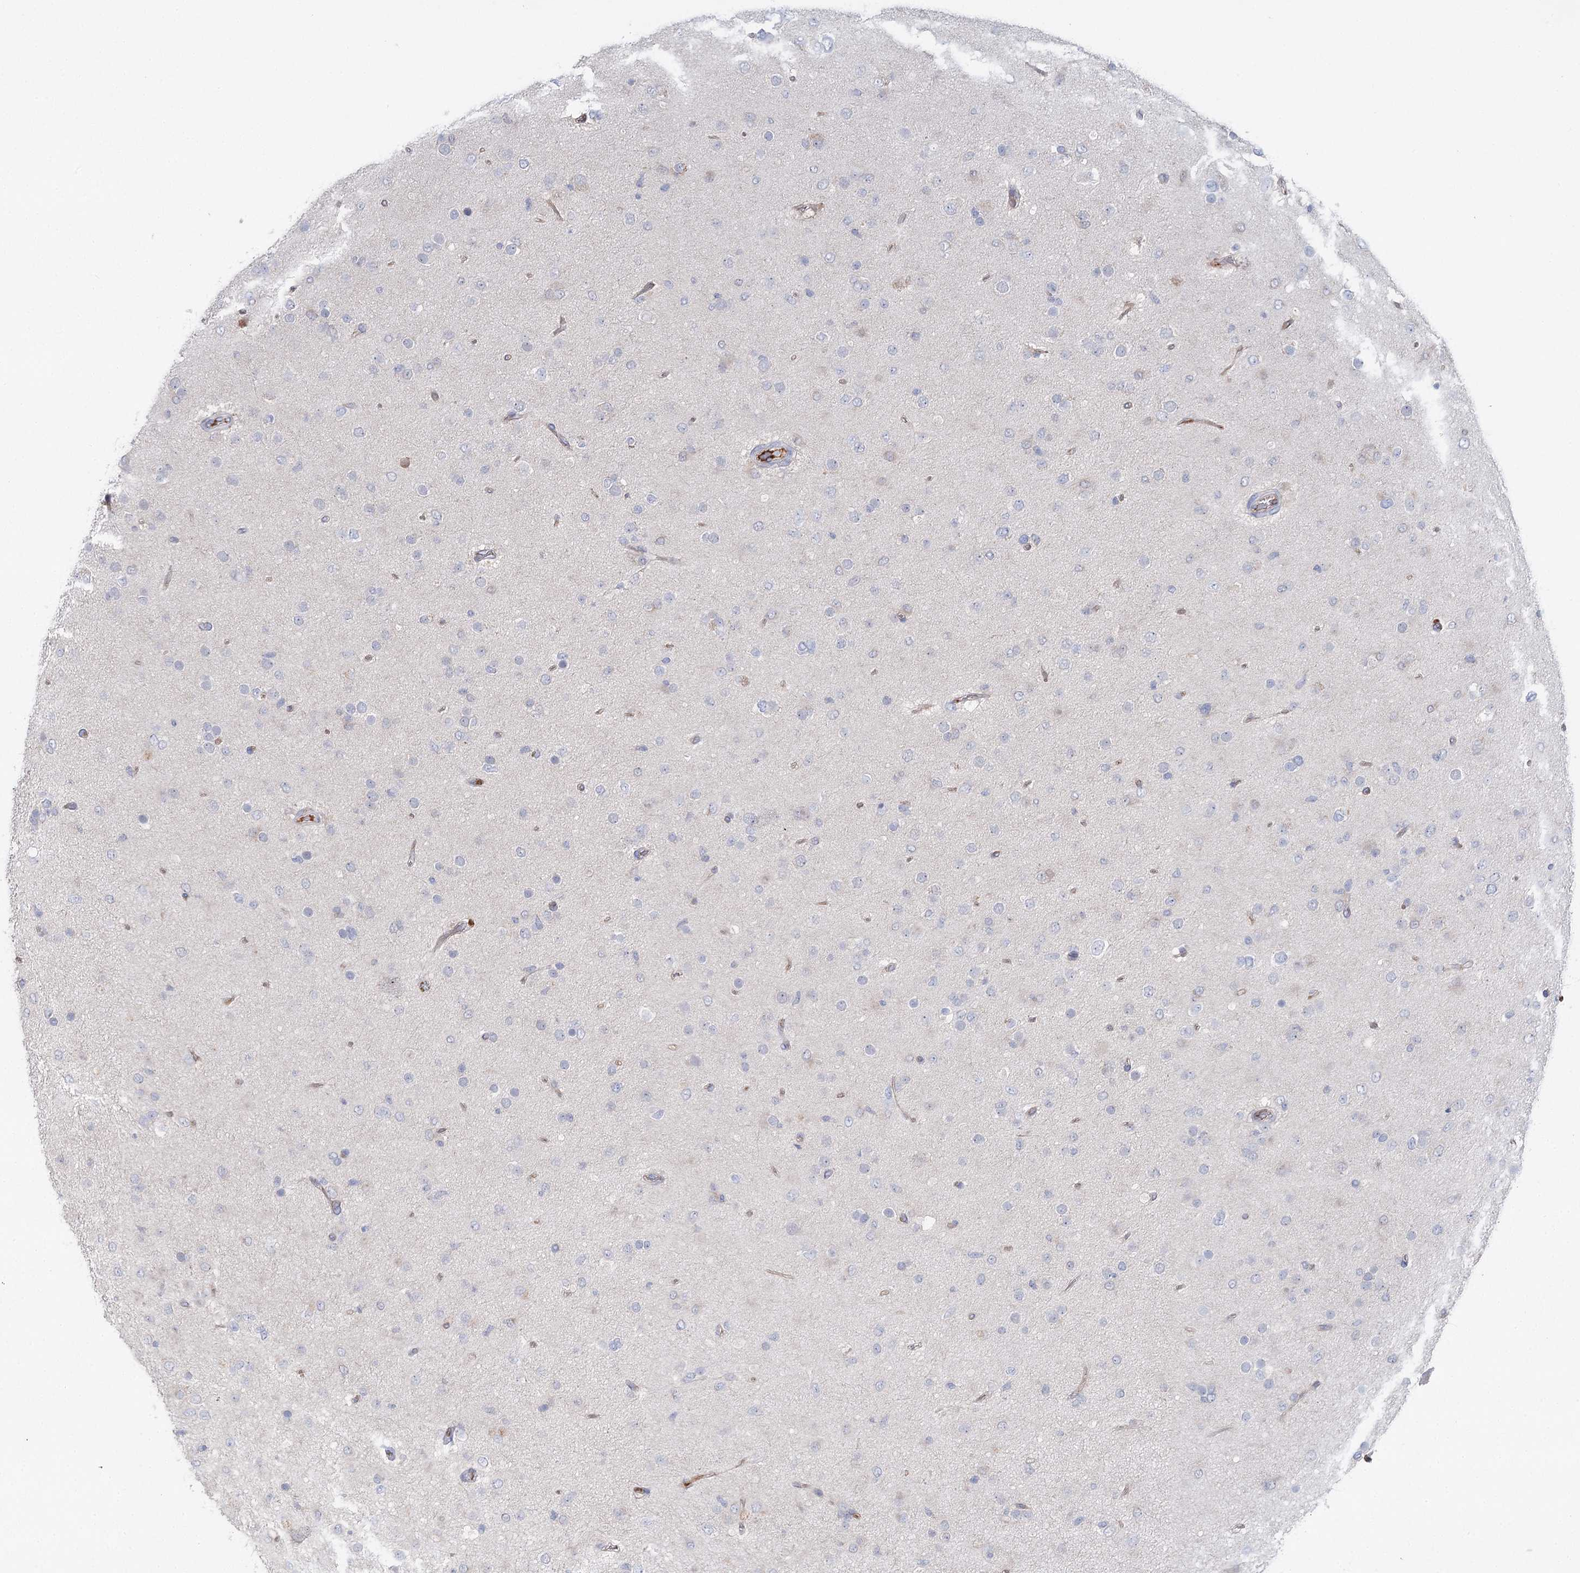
{"staining": {"intensity": "negative", "quantity": "none", "location": "none"}, "tissue": "glioma", "cell_type": "Tumor cells", "image_type": "cancer", "snomed": [{"axis": "morphology", "description": "Glioma, malignant, Low grade"}, {"axis": "topography", "description": "Brain"}], "caption": "Immunohistochemistry (IHC) micrograph of neoplastic tissue: malignant glioma (low-grade) stained with DAB displays no significant protein expression in tumor cells.", "gene": "LRRC14B", "patient": {"sex": "male", "age": 65}}